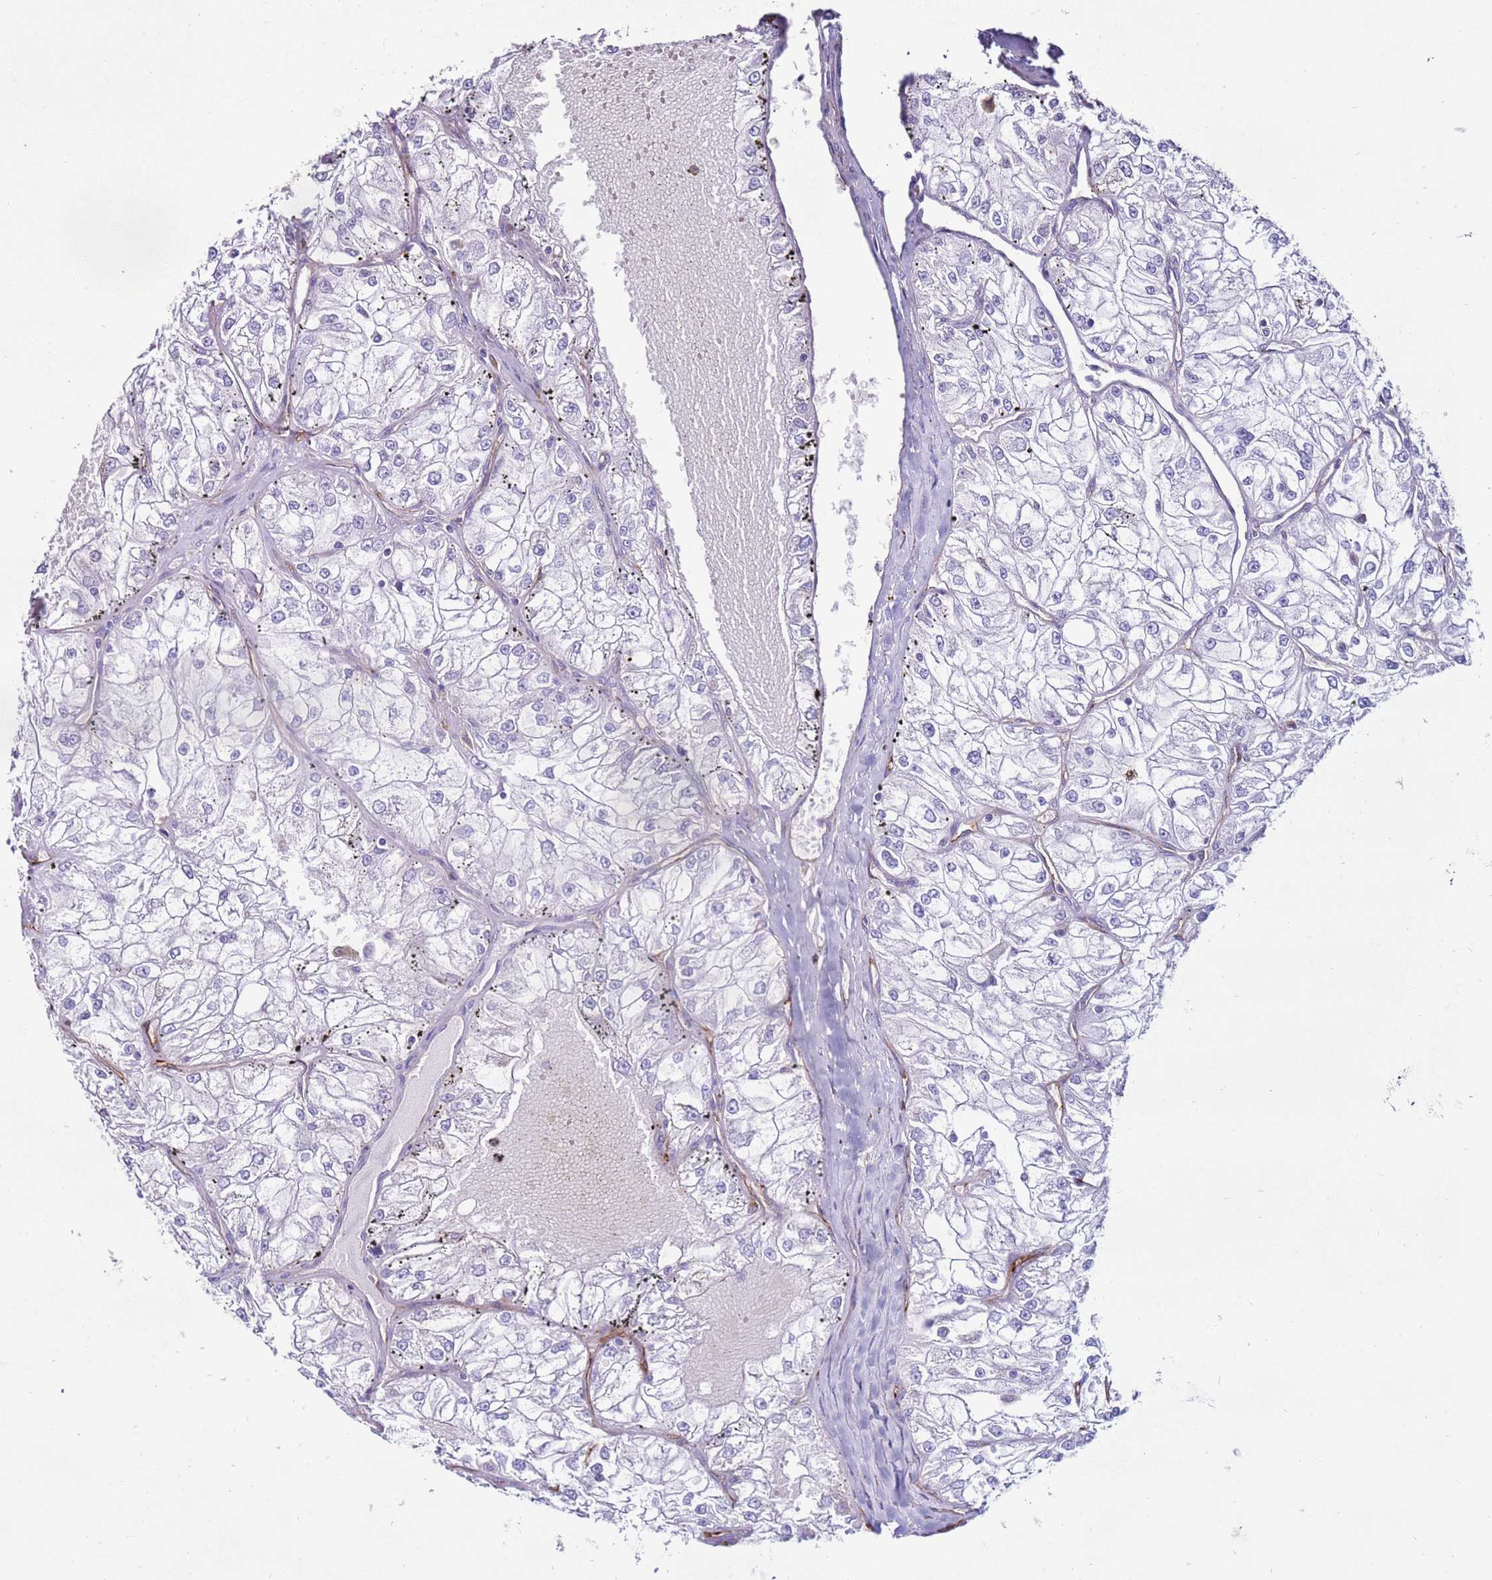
{"staining": {"intensity": "negative", "quantity": "none", "location": "none"}, "tissue": "renal cancer", "cell_type": "Tumor cells", "image_type": "cancer", "snomed": [{"axis": "morphology", "description": "Adenocarcinoma, NOS"}, {"axis": "topography", "description": "Kidney"}], "caption": "The immunohistochemistry (IHC) histopathology image has no significant positivity in tumor cells of renal adenocarcinoma tissue.", "gene": "CLEC4M", "patient": {"sex": "female", "age": 72}}